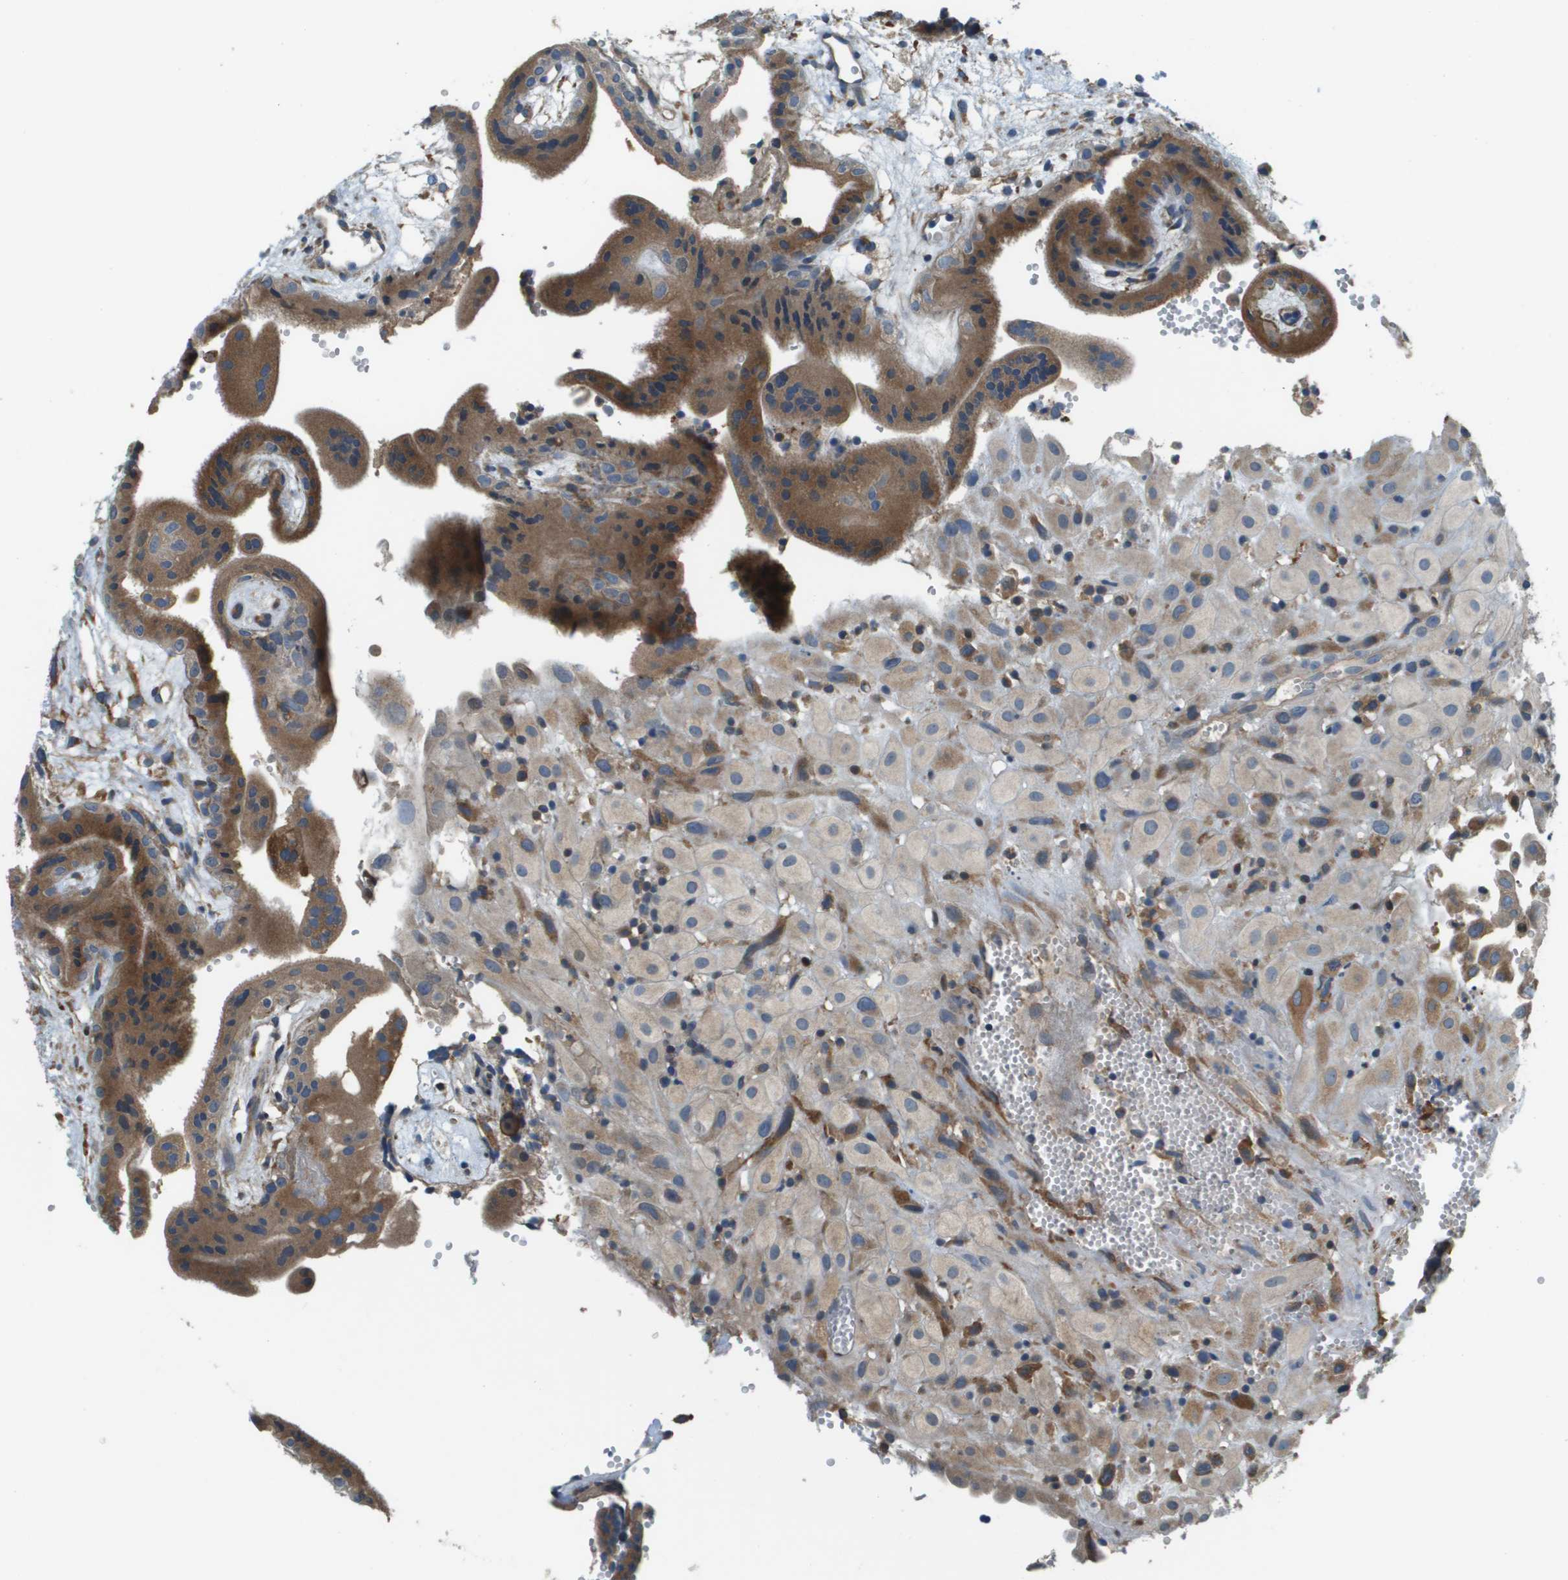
{"staining": {"intensity": "moderate", "quantity": "25%-75%", "location": "cytoplasmic/membranous"}, "tissue": "placenta", "cell_type": "Decidual cells", "image_type": "normal", "snomed": [{"axis": "morphology", "description": "Normal tissue, NOS"}, {"axis": "topography", "description": "Placenta"}], "caption": "Approximately 25%-75% of decidual cells in benign human placenta display moderate cytoplasmic/membranous protein expression as visualized by brown immunohistochemical staining.", "gene": "SAMSN1", "patient": {"sex": "female", "age": 18}}